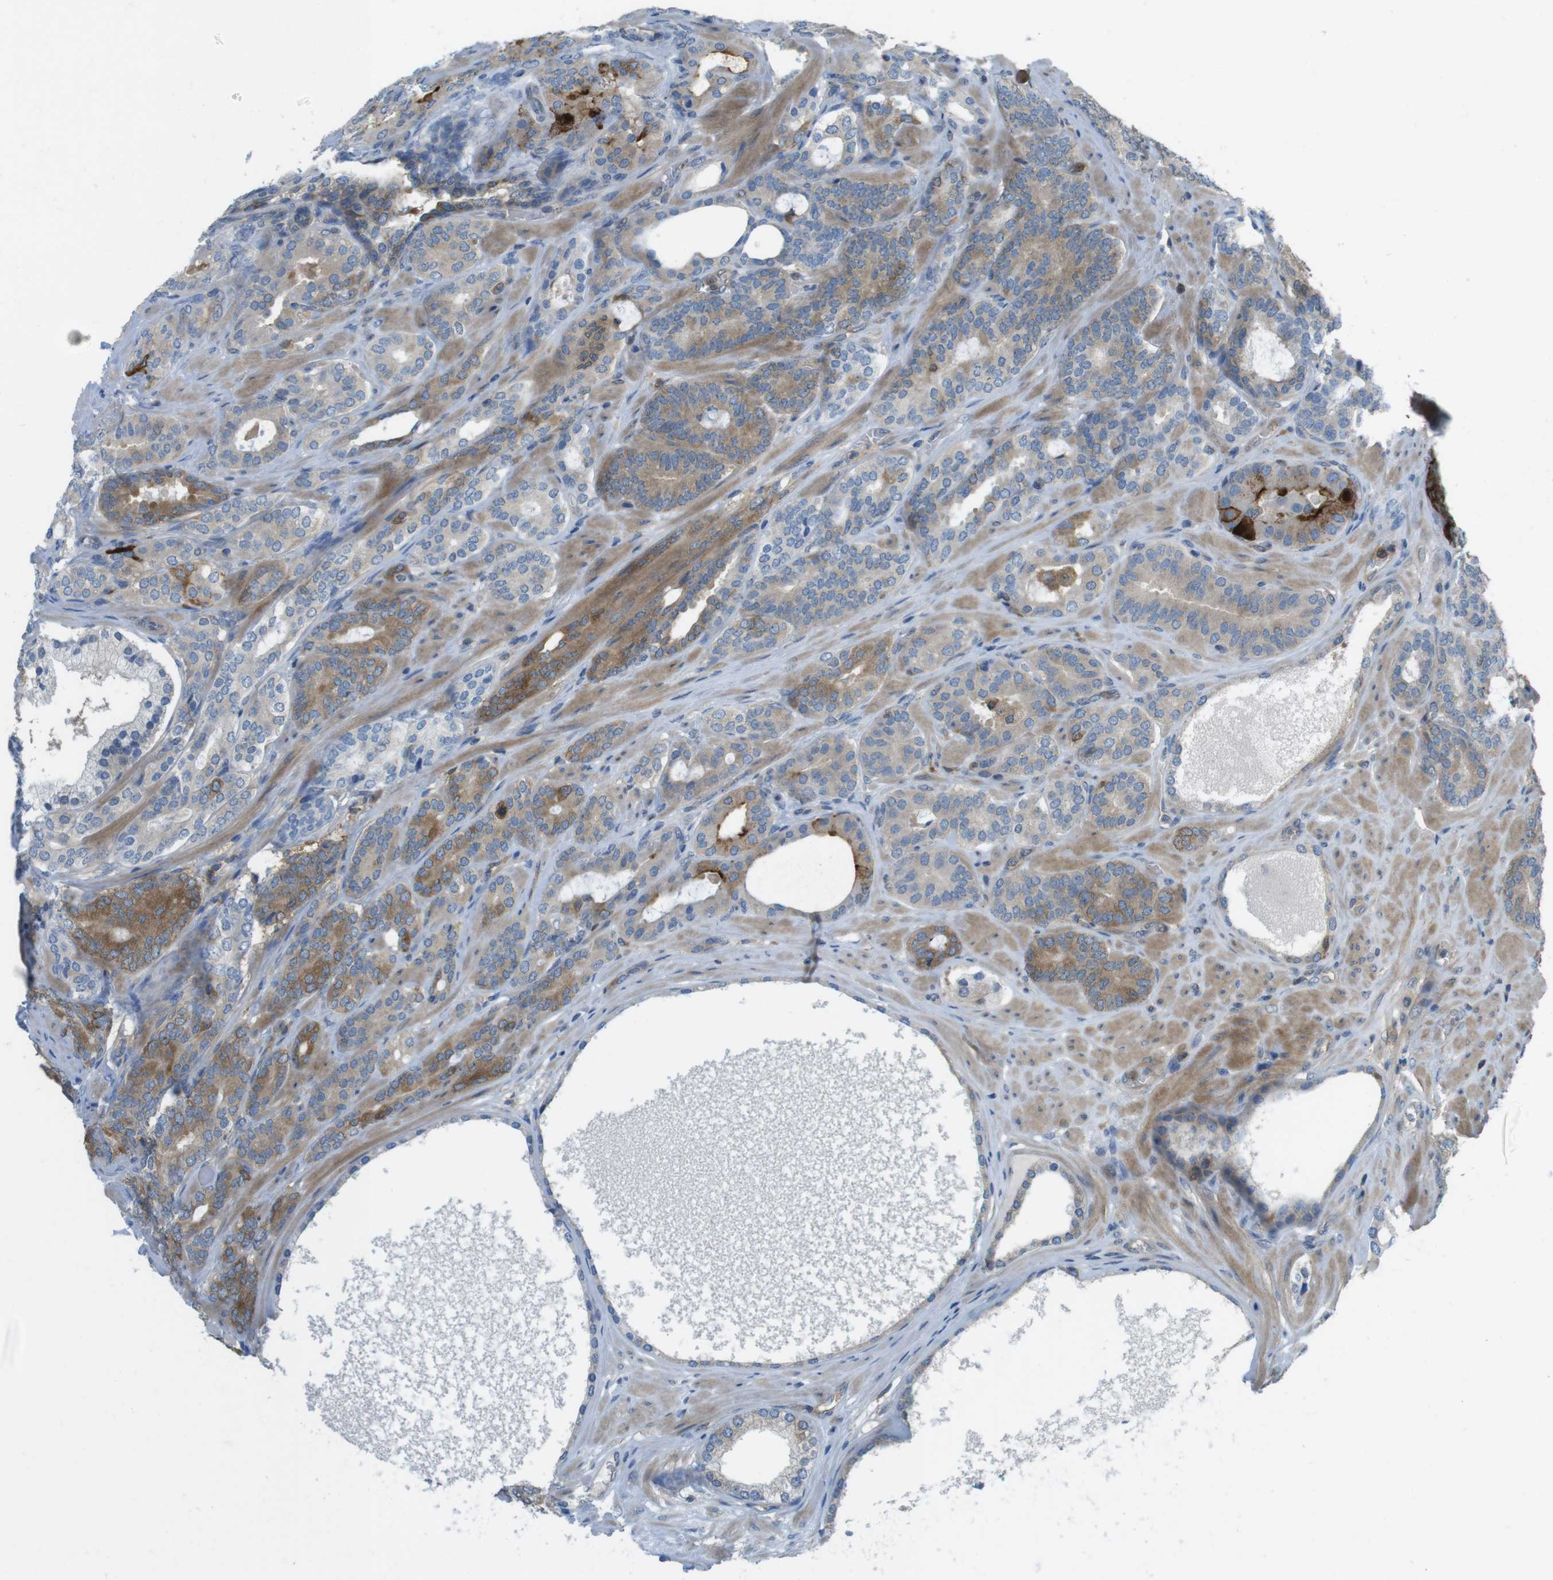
{"staining": {"intensity": "moderate", "quantity": ">75%", "location": "cytoplasmic/membranous"}, "tissue": "prostate cancer", "cell_type": "Tumor cells", "image_type": "cancer", "snomed": [{"axis": "morphology", "description": "Adenocarcinoma, Low grade"}, {"axis": "topography", "description": "Prostate"}], "caption": "Protein staining by immunohistochemistry (IHC) demonstrates moderate cytoplasmic/membranous expression in about >75% of tumor cells in low-grade adenocarcinoma (prostate).", "gene": "MTHFD1", "patient": {"sex": "male", "age": 63}}